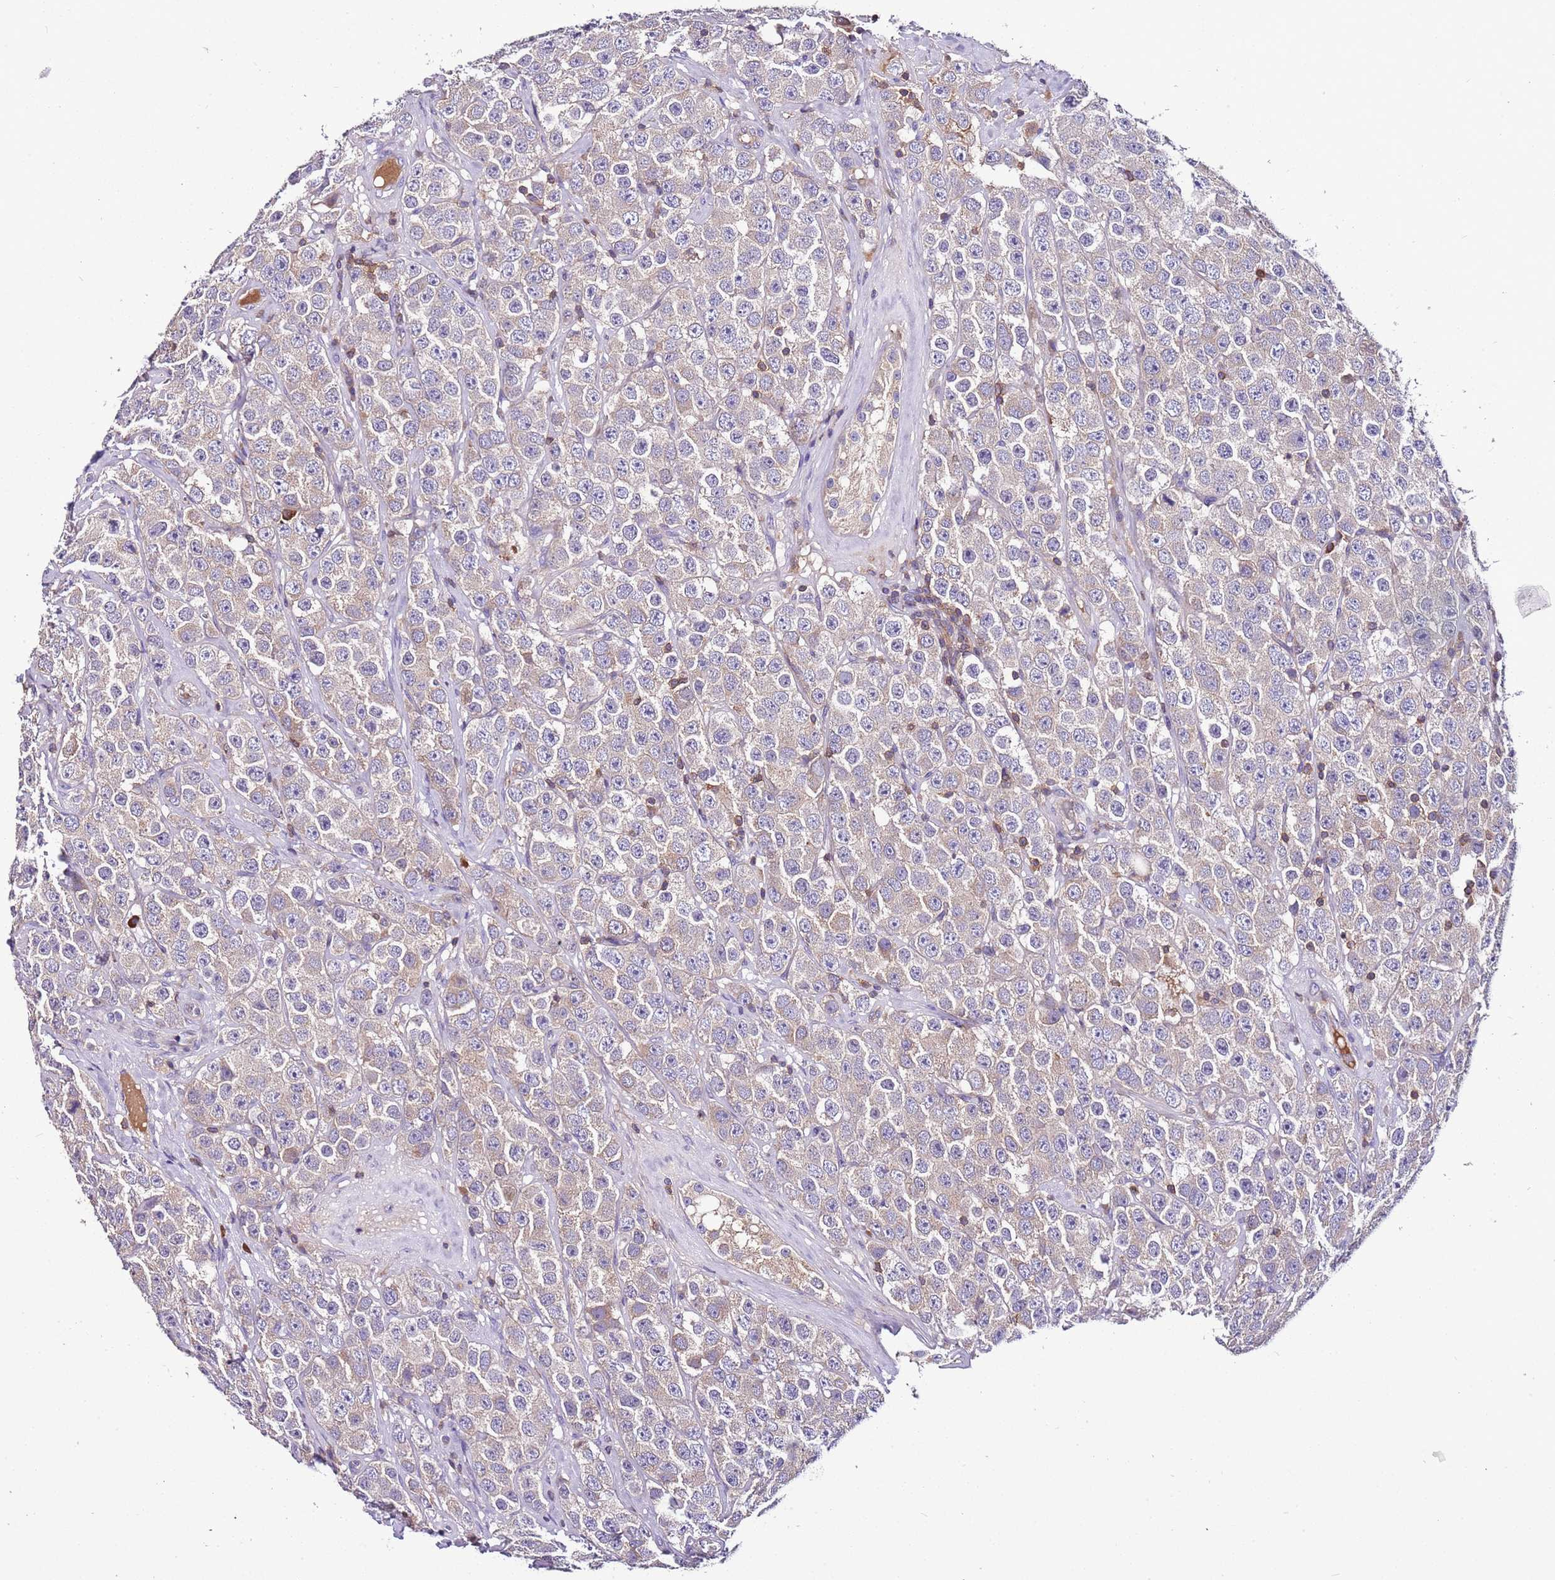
{"staining": {"intensity": "weak", "quantity": "<25%", "location": "cytoplasmic/membranous"}, "tissue": "testis cancer", "cell_type": "Tumor cells", "image_type": "cancer", "snomed": [{"axis": "morphology", "description": "Seminoma, NOS"}, {"axis": "topography", "description": "Testis"}], "caption": "Tumor cells are negative for brown protein staining in testis seminoma.", "gene": "IGIP", "patient": {"sex": "male", "age": 28}}